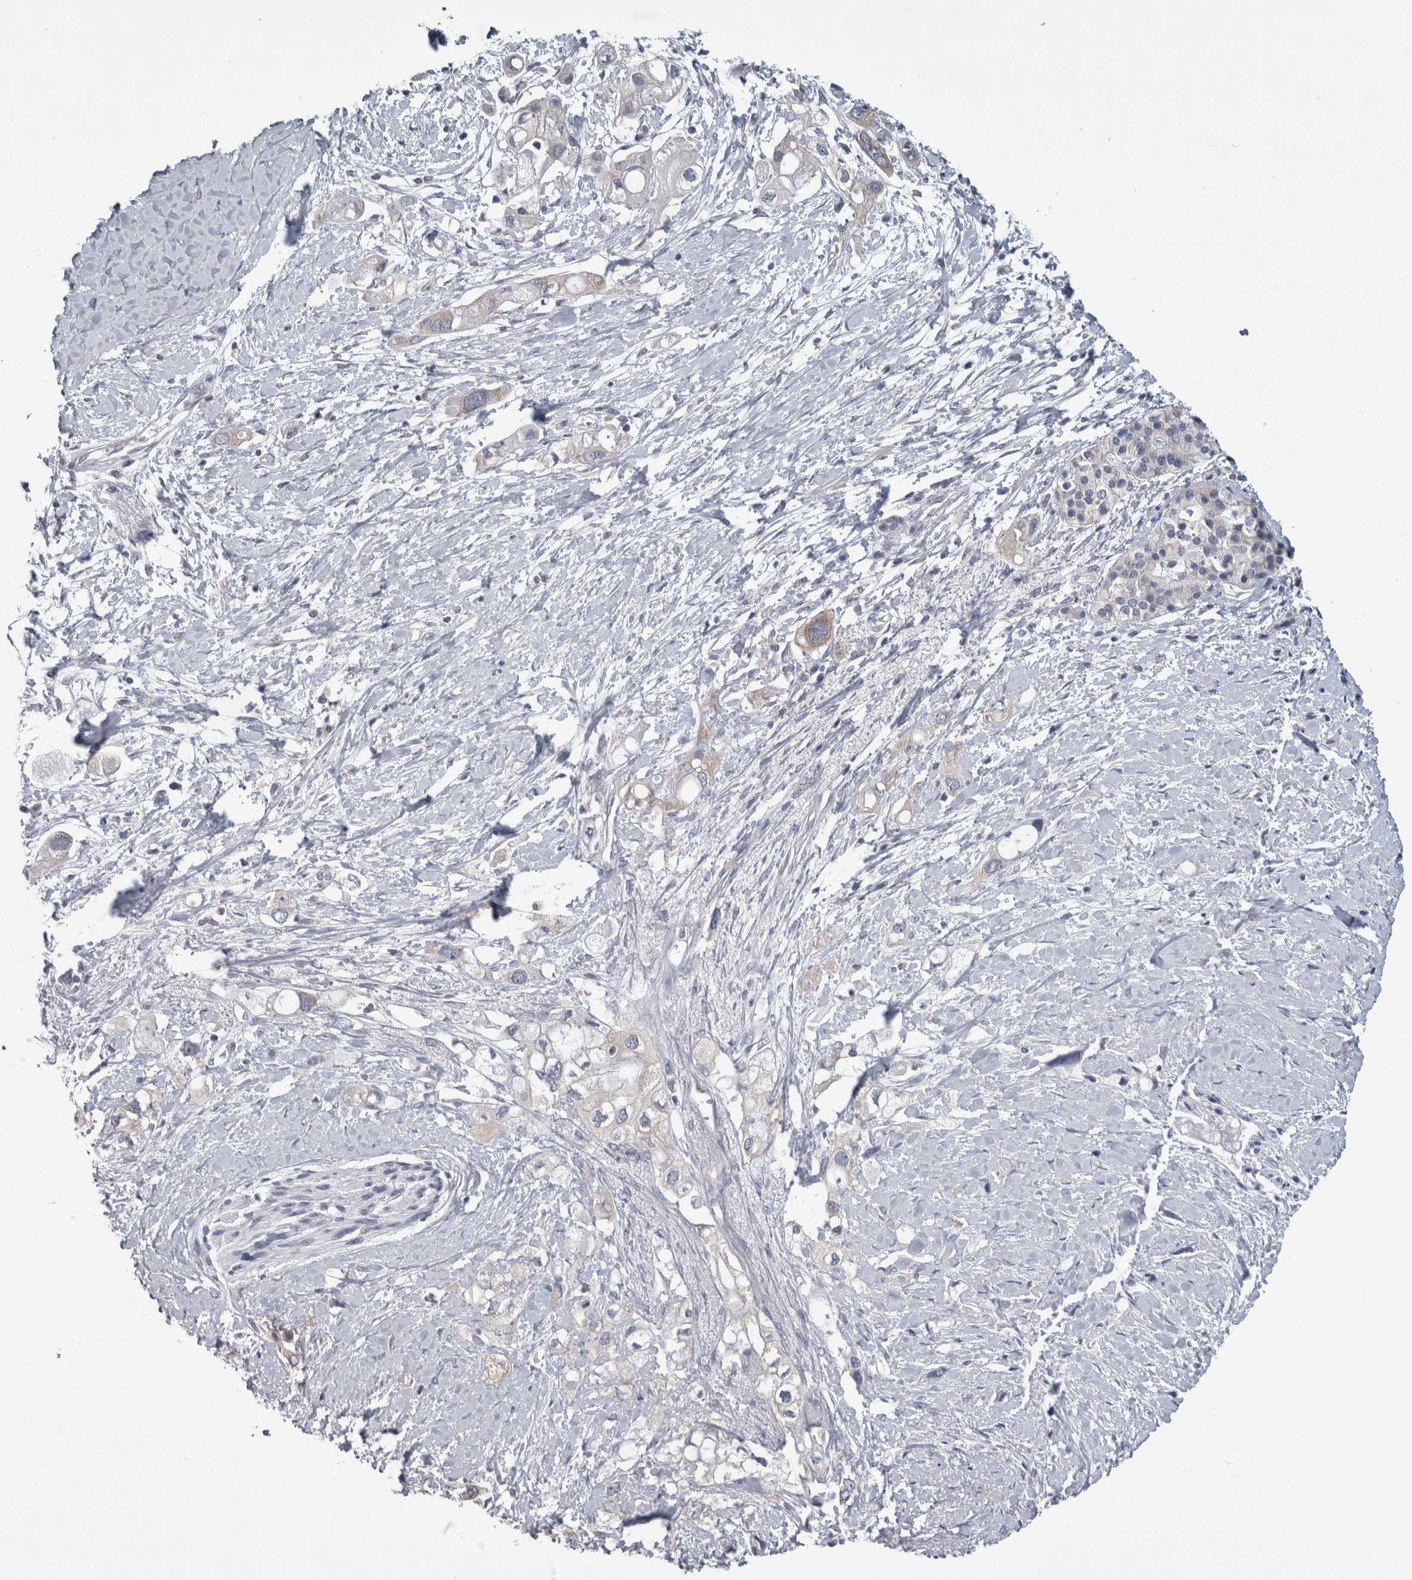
{"staining": {"intensity": "negative", "quantity": "none", "location": "none"}, "tissue": "pancreatic cancer", "cell_type": "Tumor cells", "image_type": "cancer", "snomed": [{"axis": "morphology", "description": "Adenocarcinoma, NOS"}, {"axis": "topography", "description": "Pancreas"}], "caption": "This image is of adenocarcinoma (pancreatic) stained with immunohistochemistry (IHC) to label a protein in brown with the nuclei are counter-stained blue. There is no positivity in tumor cells. (Stains: DAB IHC with hematoxylin counter stain, Microscopy: brightfield microscopy at high magnification).", "gene": "PRRC2C", "patient": {"sex": "female", "age": 56}}